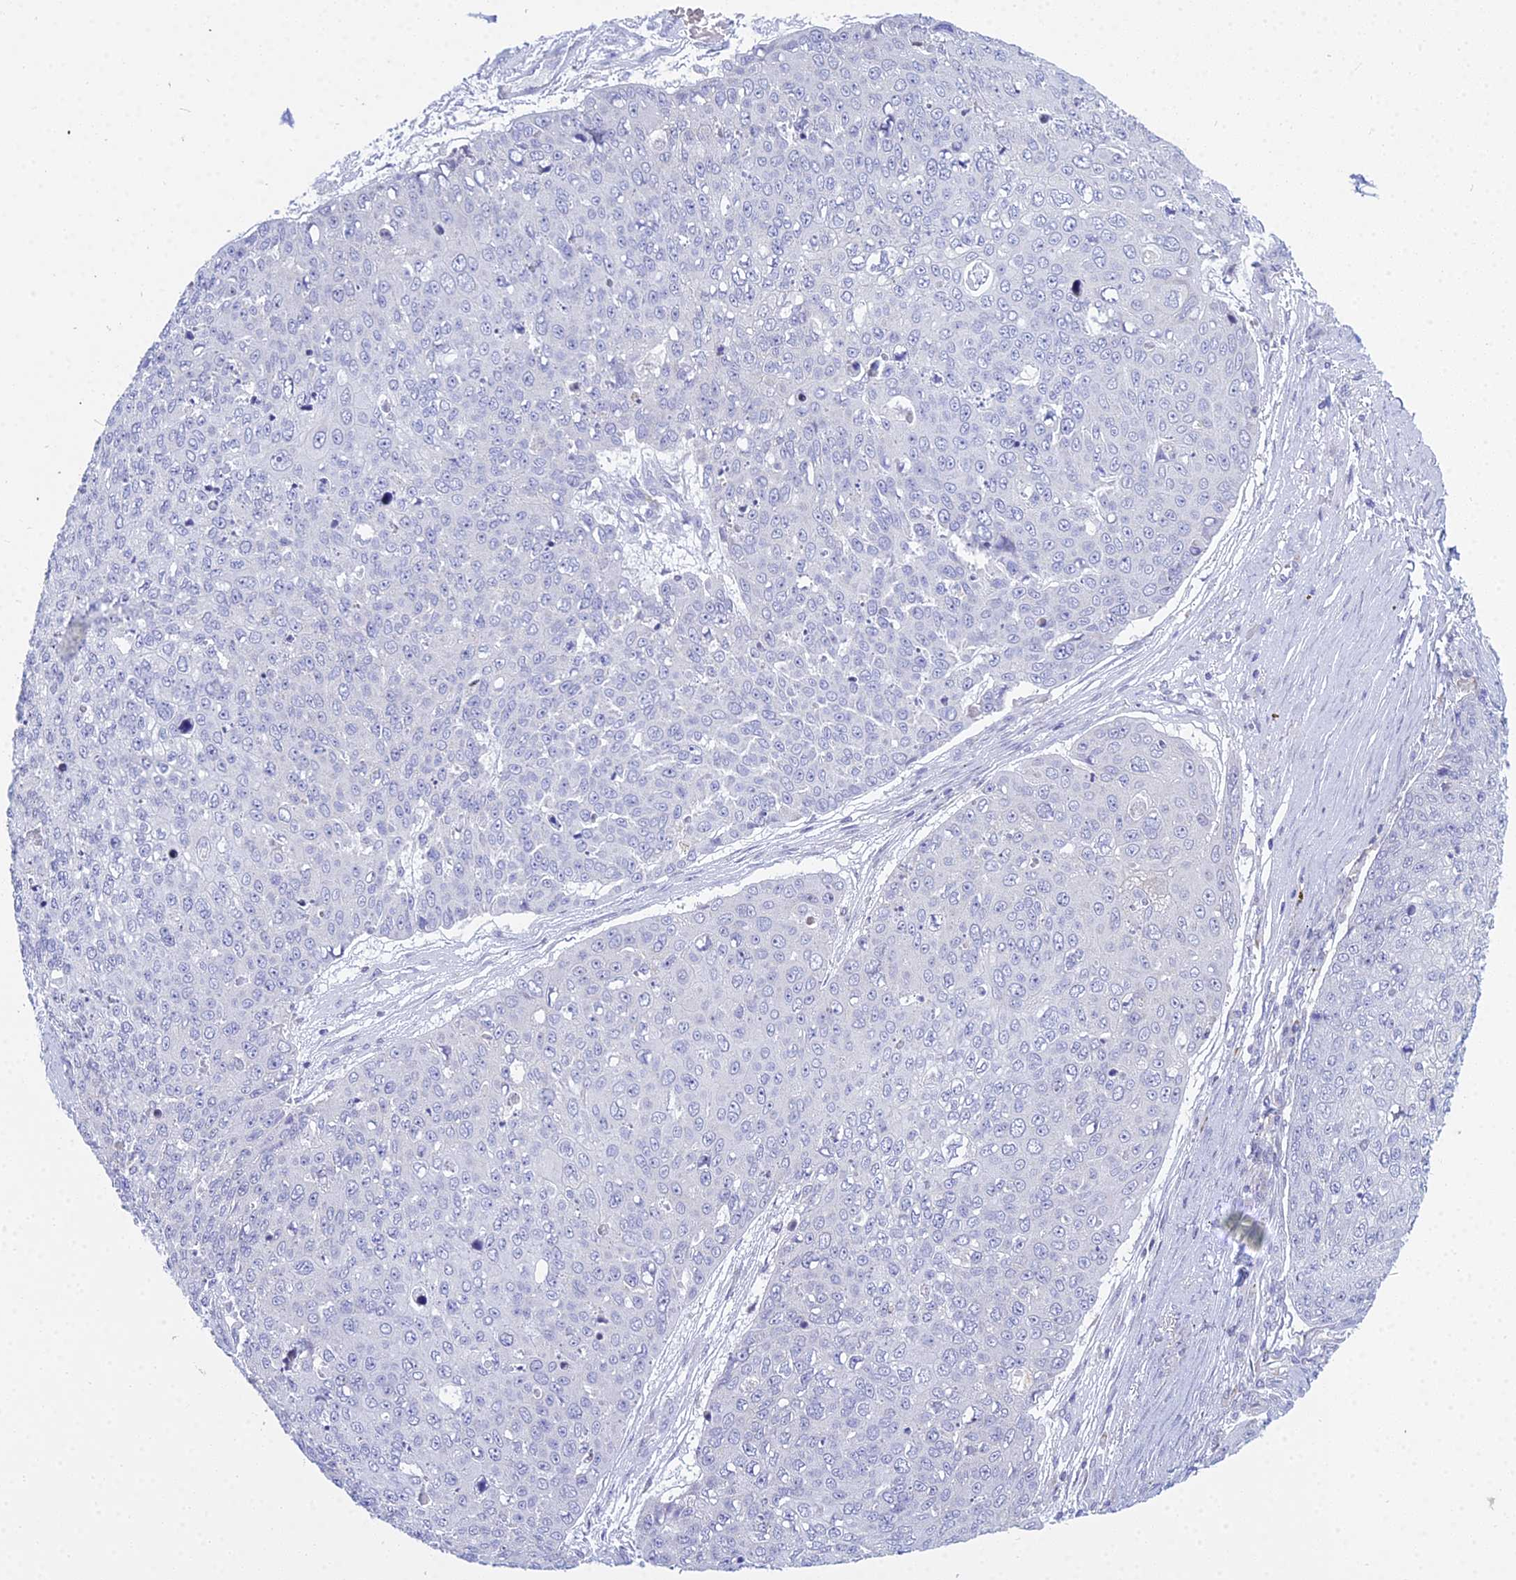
{"staining": {"intensity": "negative", "quantity": "none", "location": "none"}, "tissue": "skin cancer", "cell_type": "Tumor cells", "image_type": "cancer", "snomed": [{"axis": "morphology", "description": "Squamous cell carcinoma, NOS"}, {"axis": "topography", "description": "Skin"}], "caption": "Micrograph shows no significant protein positivity in tumor cells of skin cancer.", "gene": "PRR13", "patient": {"sex": "male", "age": 71}}